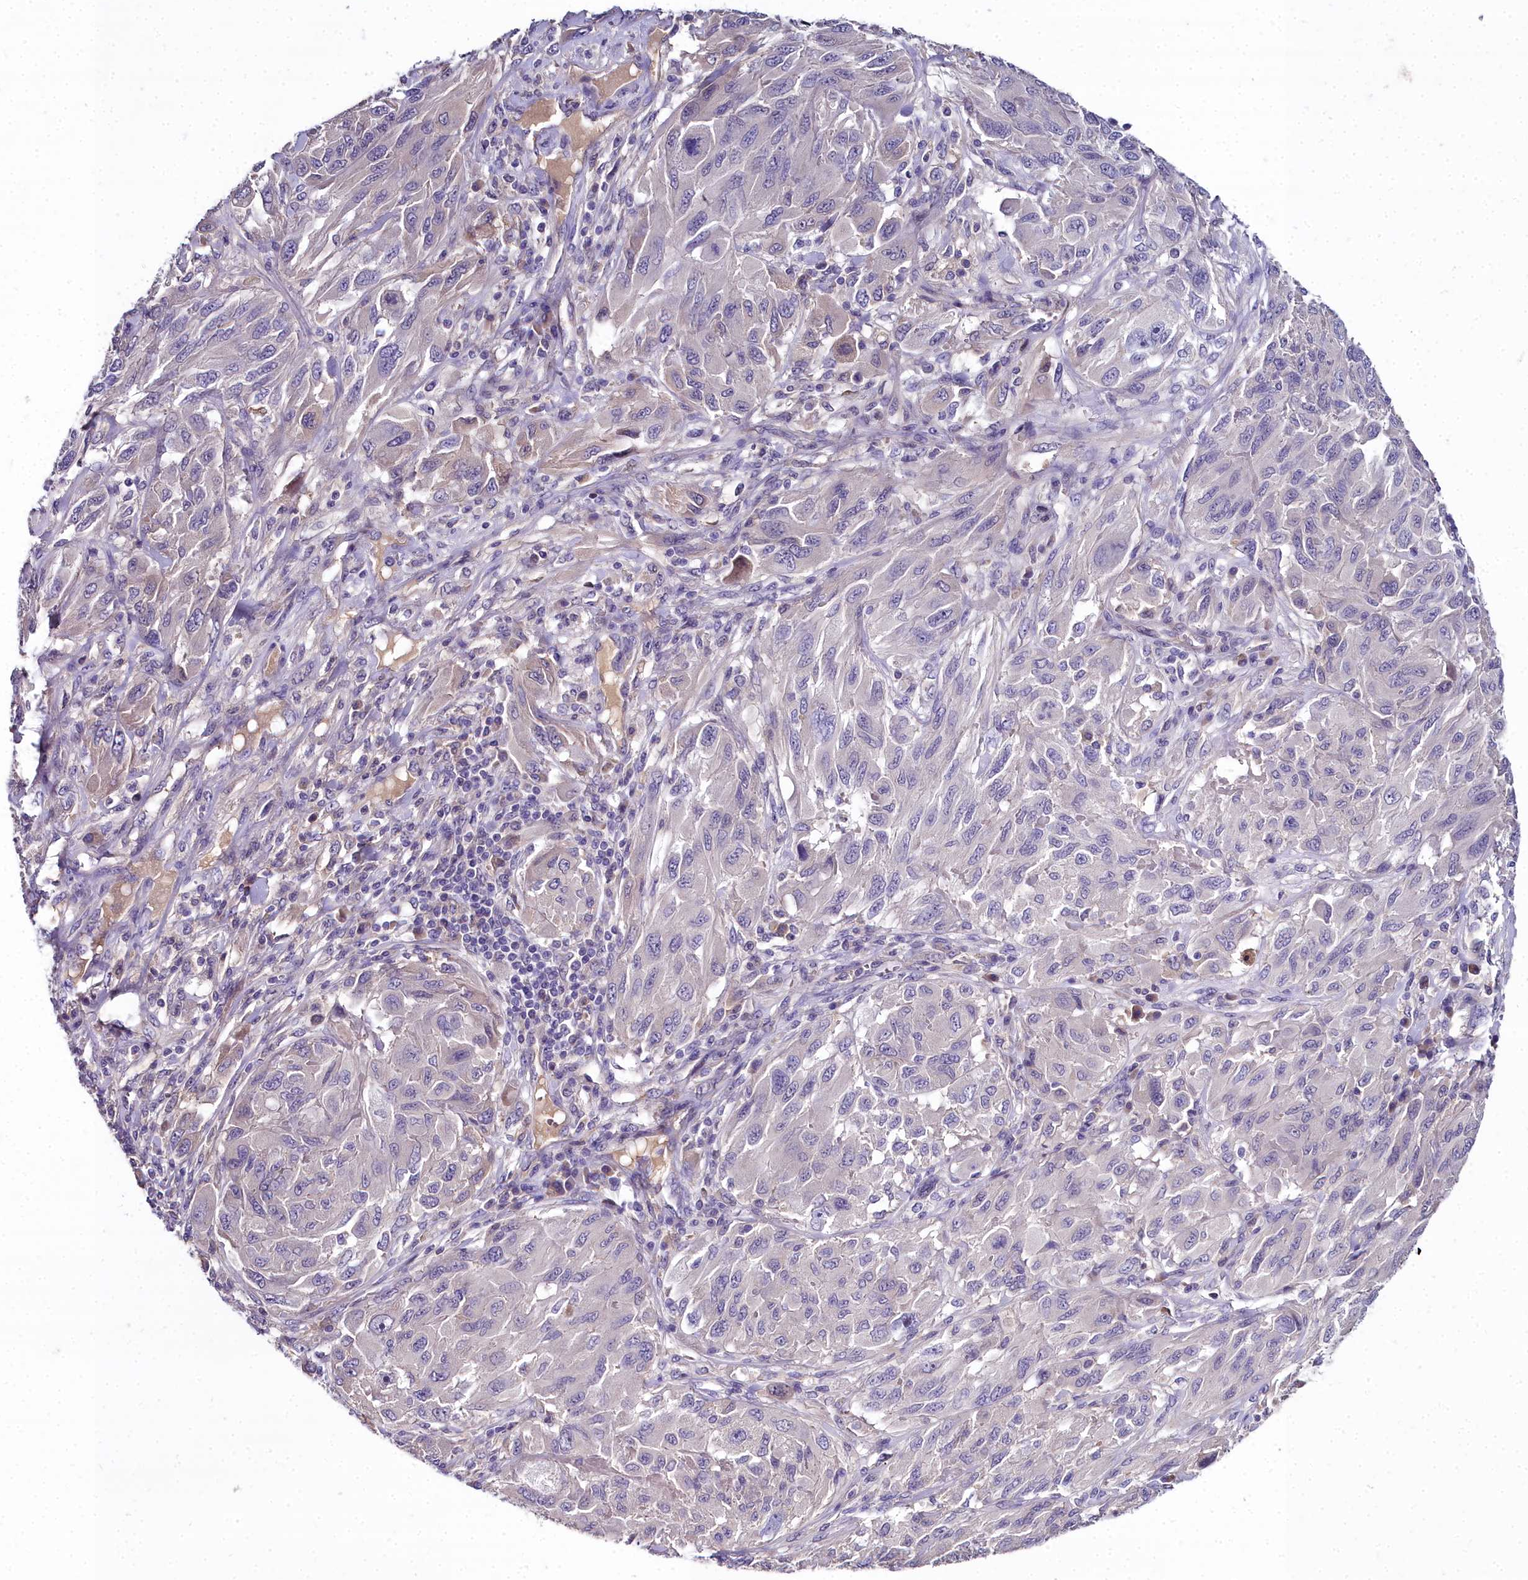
{"staining": {"intensity": "negative", "quantity": "none", "location": "none"}, "tissue": "melanoma", "cell_type": "Tumor cells", "image_type": "cancer", "snomed": [{"axis": "morphology", "description": "Malignant melanoma, NOS"}, {"axis": "topography", "description": "Skin"}], "caption": "This is a image of IHC staining of malignant melanoma, which shows no staining in tumor cells. Brightfield microscopy of immunohistochemistry stained with DAB (3,3'-diaminobenzidine) (brown) and hematoxylin (blue), captured at high magnification.", "gene": "NT5M", "patient": {"sex": "female", "age": 91}}